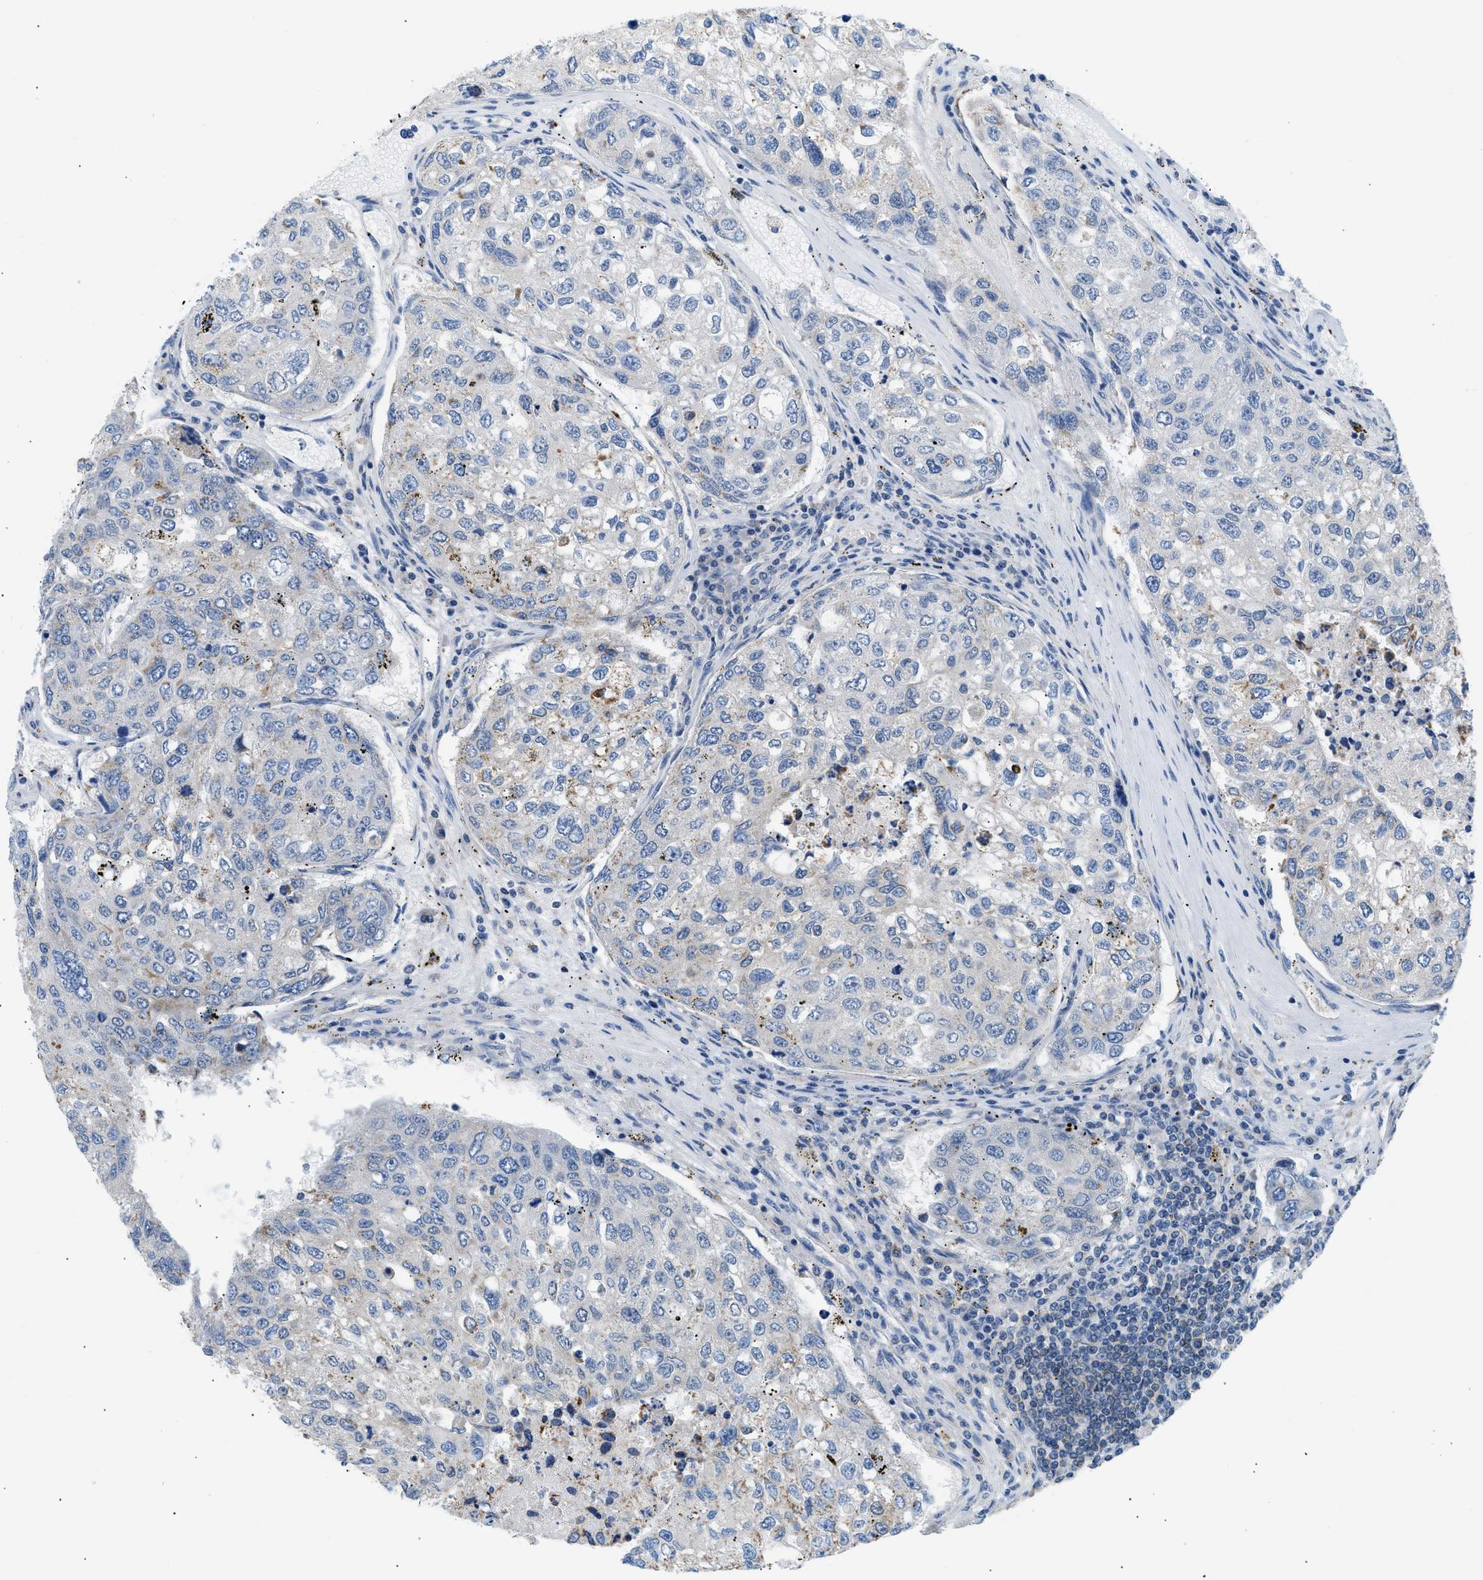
{"staining": {"intensity": "weak", "quantity": "25%-75%", "location": "cytoplasmic/membranous"}, "tissue": "urothelial cancer", "cell_type": "Tumor cells", "image_type": "cancer", "snomed": [{"axis": "morphology", "description": "Urothelial carcinoma, High grade"}, {"axis": "topography", "description": "Lymph node"}, {"axis": "topography", "description": "Urinary bladder"}], "caption": "Tumor cells reveal weak cytoplasmic/membranous expression in about 25%-75% of cells in urothelial carcinoma (high-grade). (Stains: DAB (3,3'-diaminobenzidine) in brown, nuclei in blue, Microscopy: brightfield microscopy at high magnification).", "gene": "ILDR1", "patient": {"sex": "male", "age": 51}}